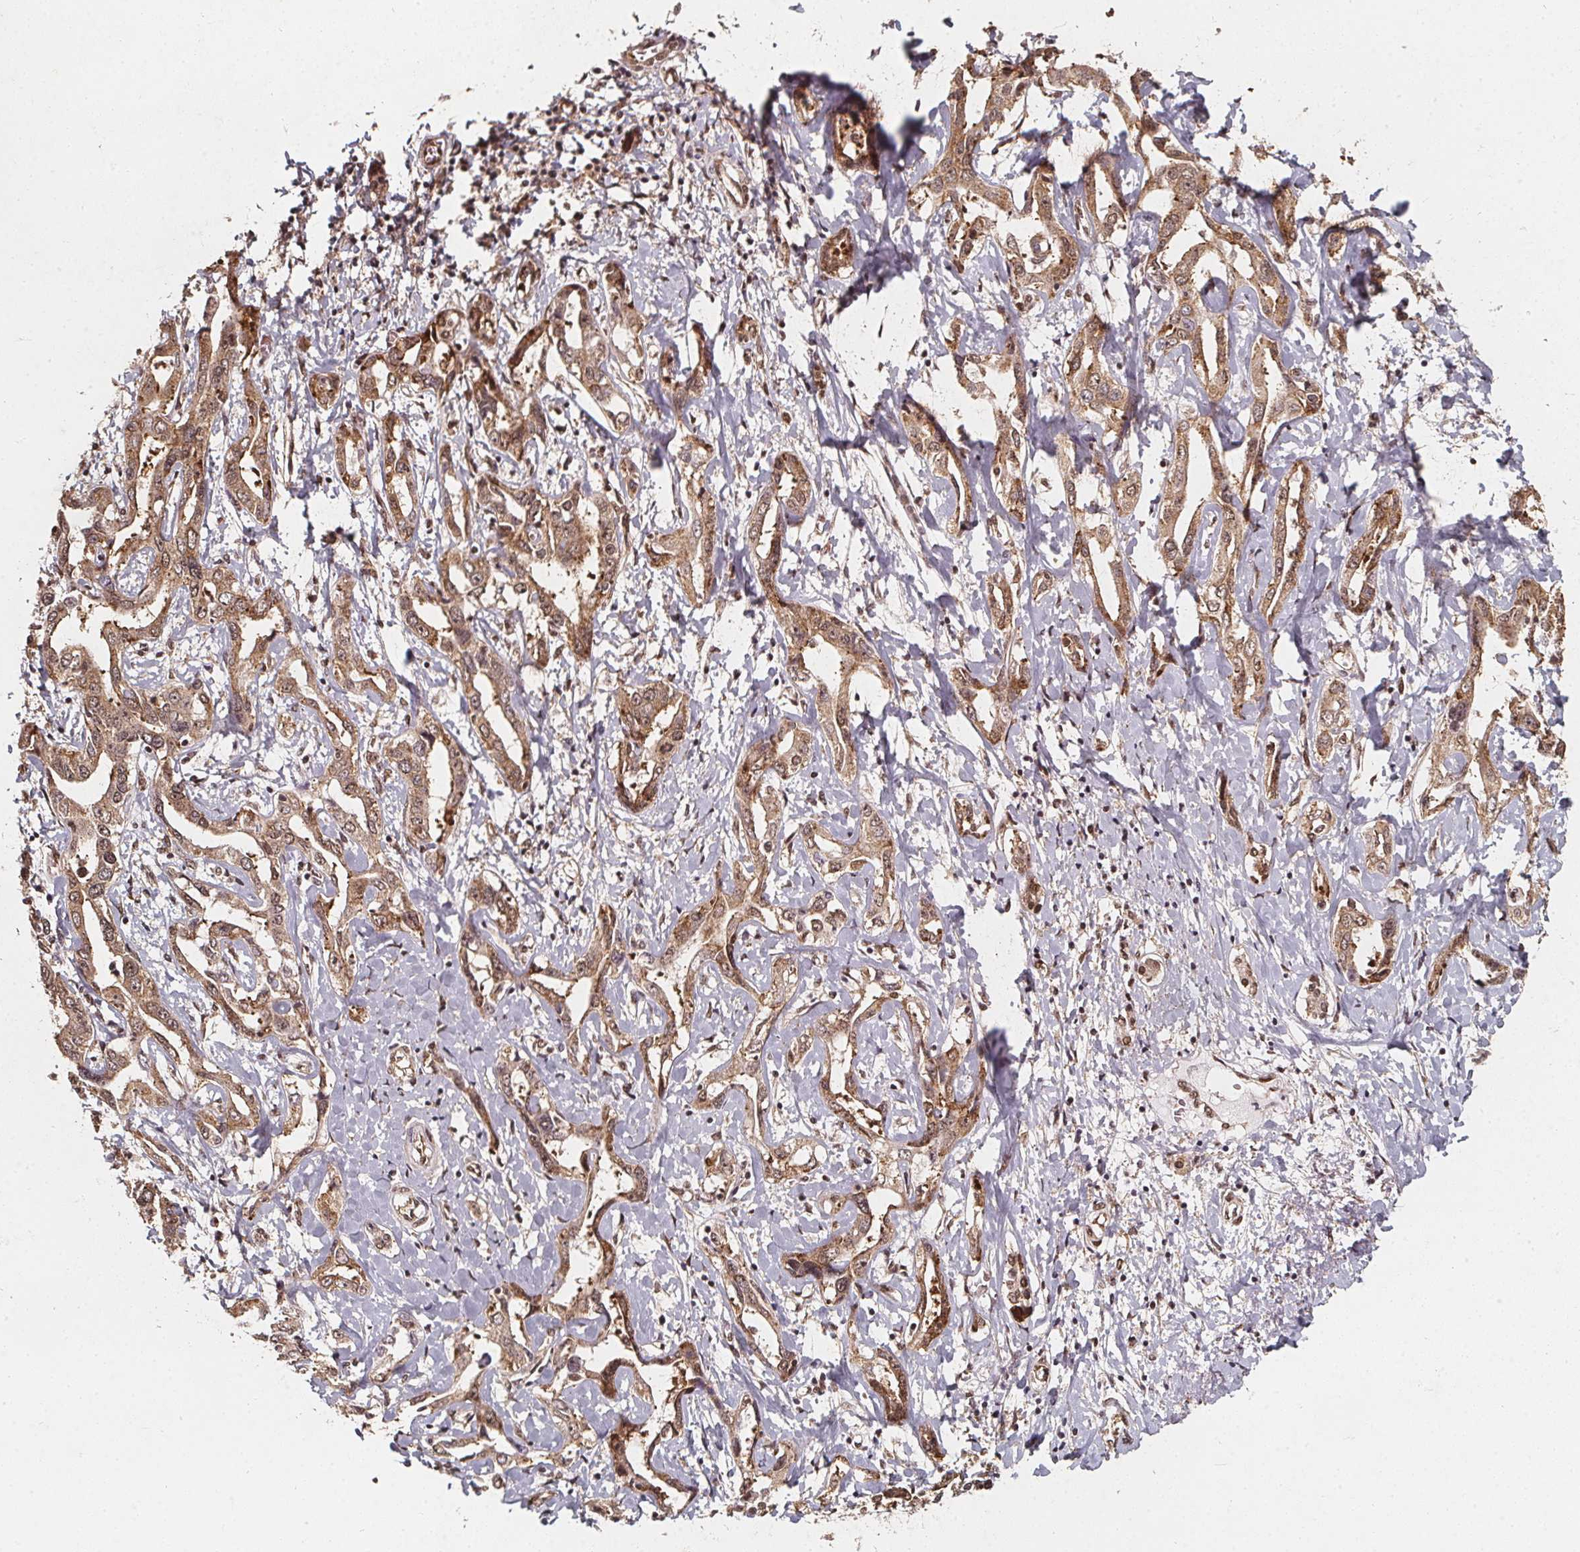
{"staining": {"intensity": "moderate", "quantity": ">75%", "location": "cytoplasmic/membranous,nuclear"}, "tissue": "liver cancer", "cell_type": "Tumor cells", "image_type": "cancer", "snomed": [{"axis": "morphology", "description": "Cholangiocarcinoma"}, {"axis": "topography", "description": "Liver"}], "caption": "This histopathology image exhibits immunohistochemistry (IHC) staining of liver cancer (cholangiocarcinoma), with medium moderate cytoplasmic/membranous and nuclear positivity in about >75% of tumor cells.", "gene": "SMN1", "patient": {"sex": "male", "age": 59}}